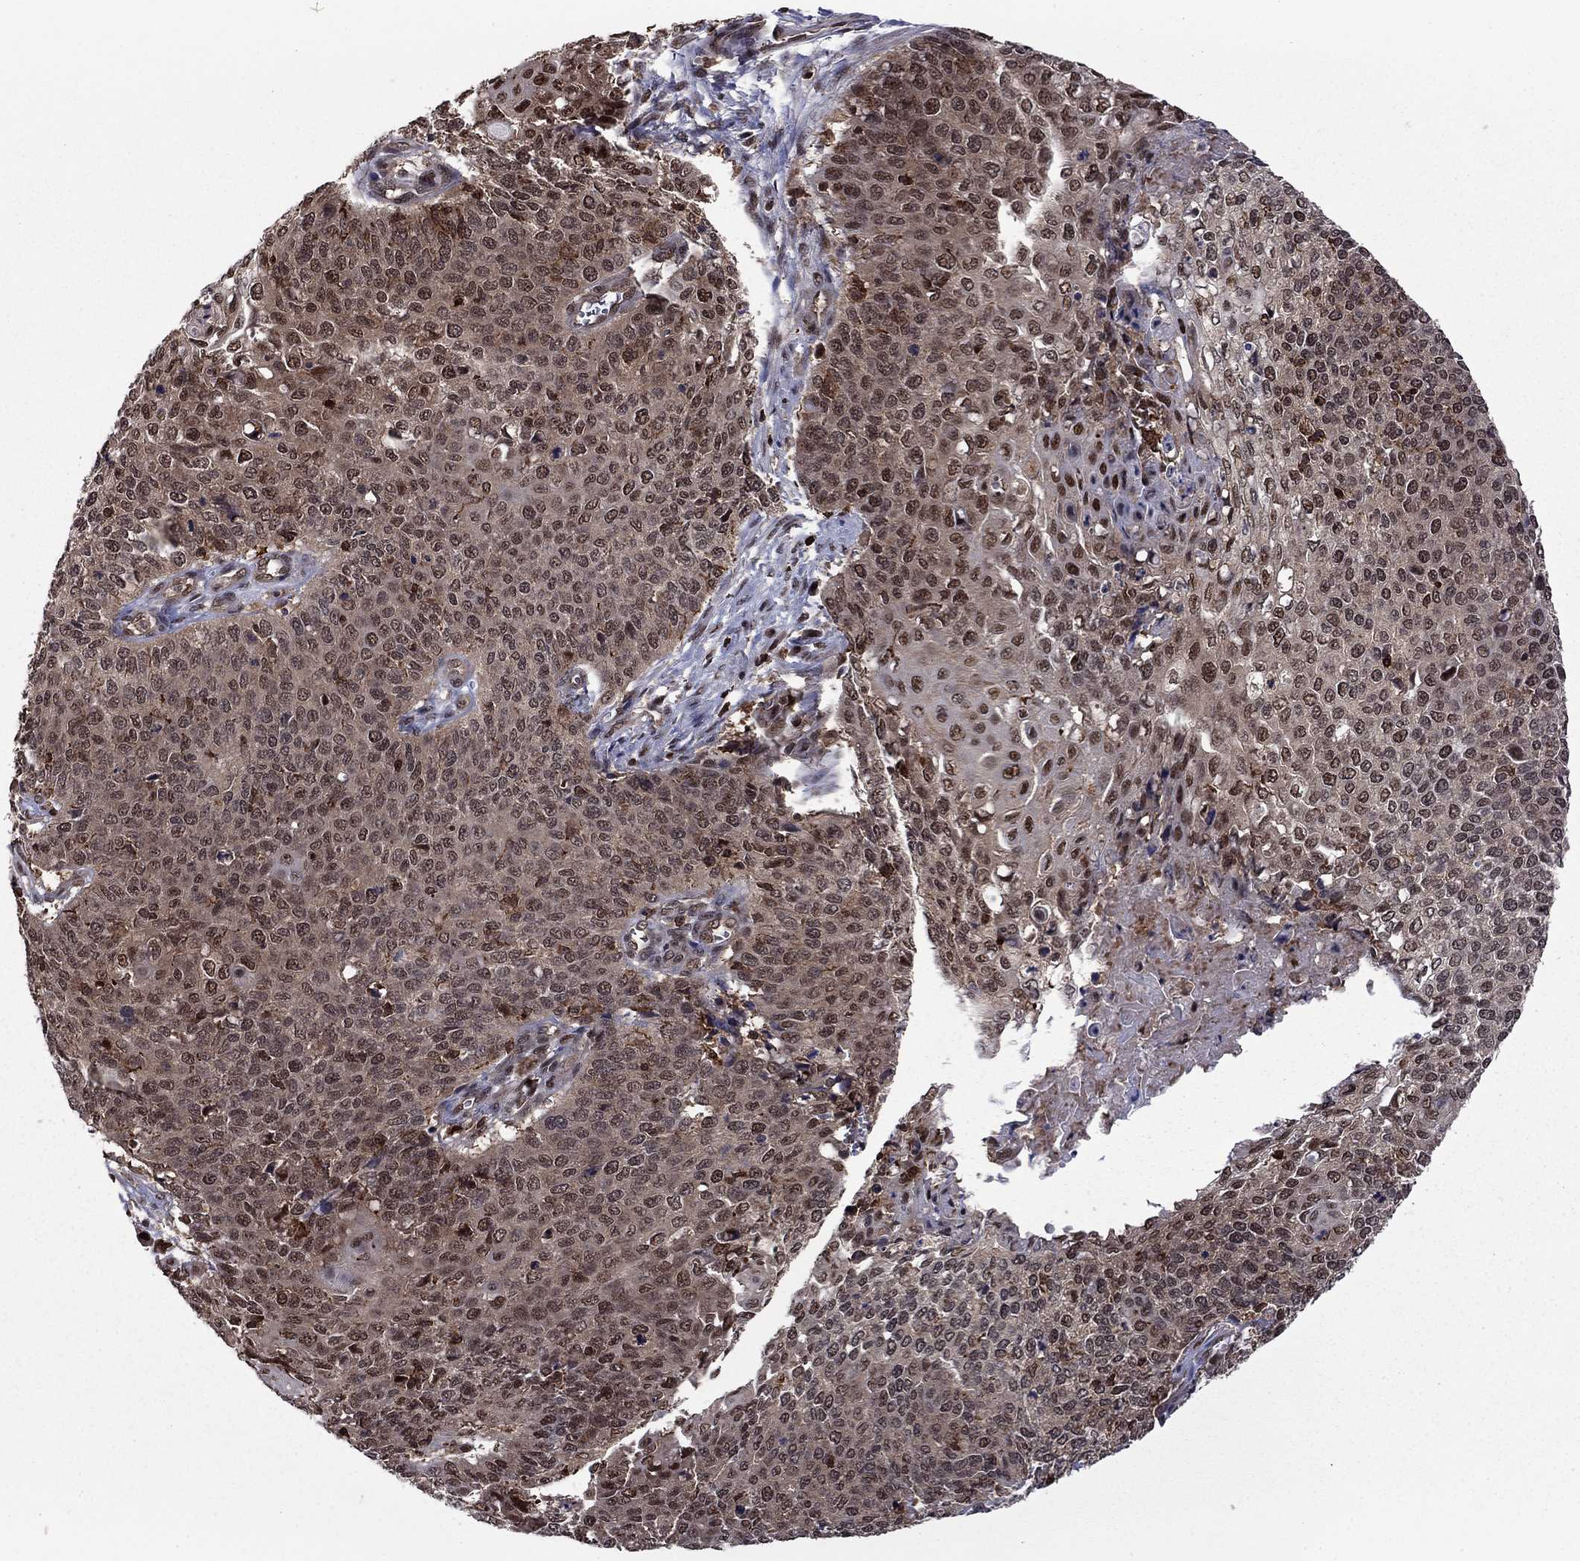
{"staining": {"intensity": "moderate", "quantity": "25%-75%", "location": "cytoplasmic/membranous,nuclear"}, "tissue": "cervical cancer", "cell_type": "Tumor cells", "image_type": "cancer", "snomed": [{"axis": "morphology", "description": "Squamous cell carcinoma, NOS"}, {"axis": "topography", "description": "Cervix"}], "caption": "The micrograph shows staining of cervical squamous cell carcinoma, revealing moderate cytoplasmic/membranous and nuclear protein staining (brown color) within tumor cells. The staining is performed using DAB (3,3'-diaminobenzidine) brown chromogen to label protein expression. The nuclei are counter-stained blue using hematoxylin.", "gene": "PSMD2", "patient": {"sex": "female", "age": 39}}